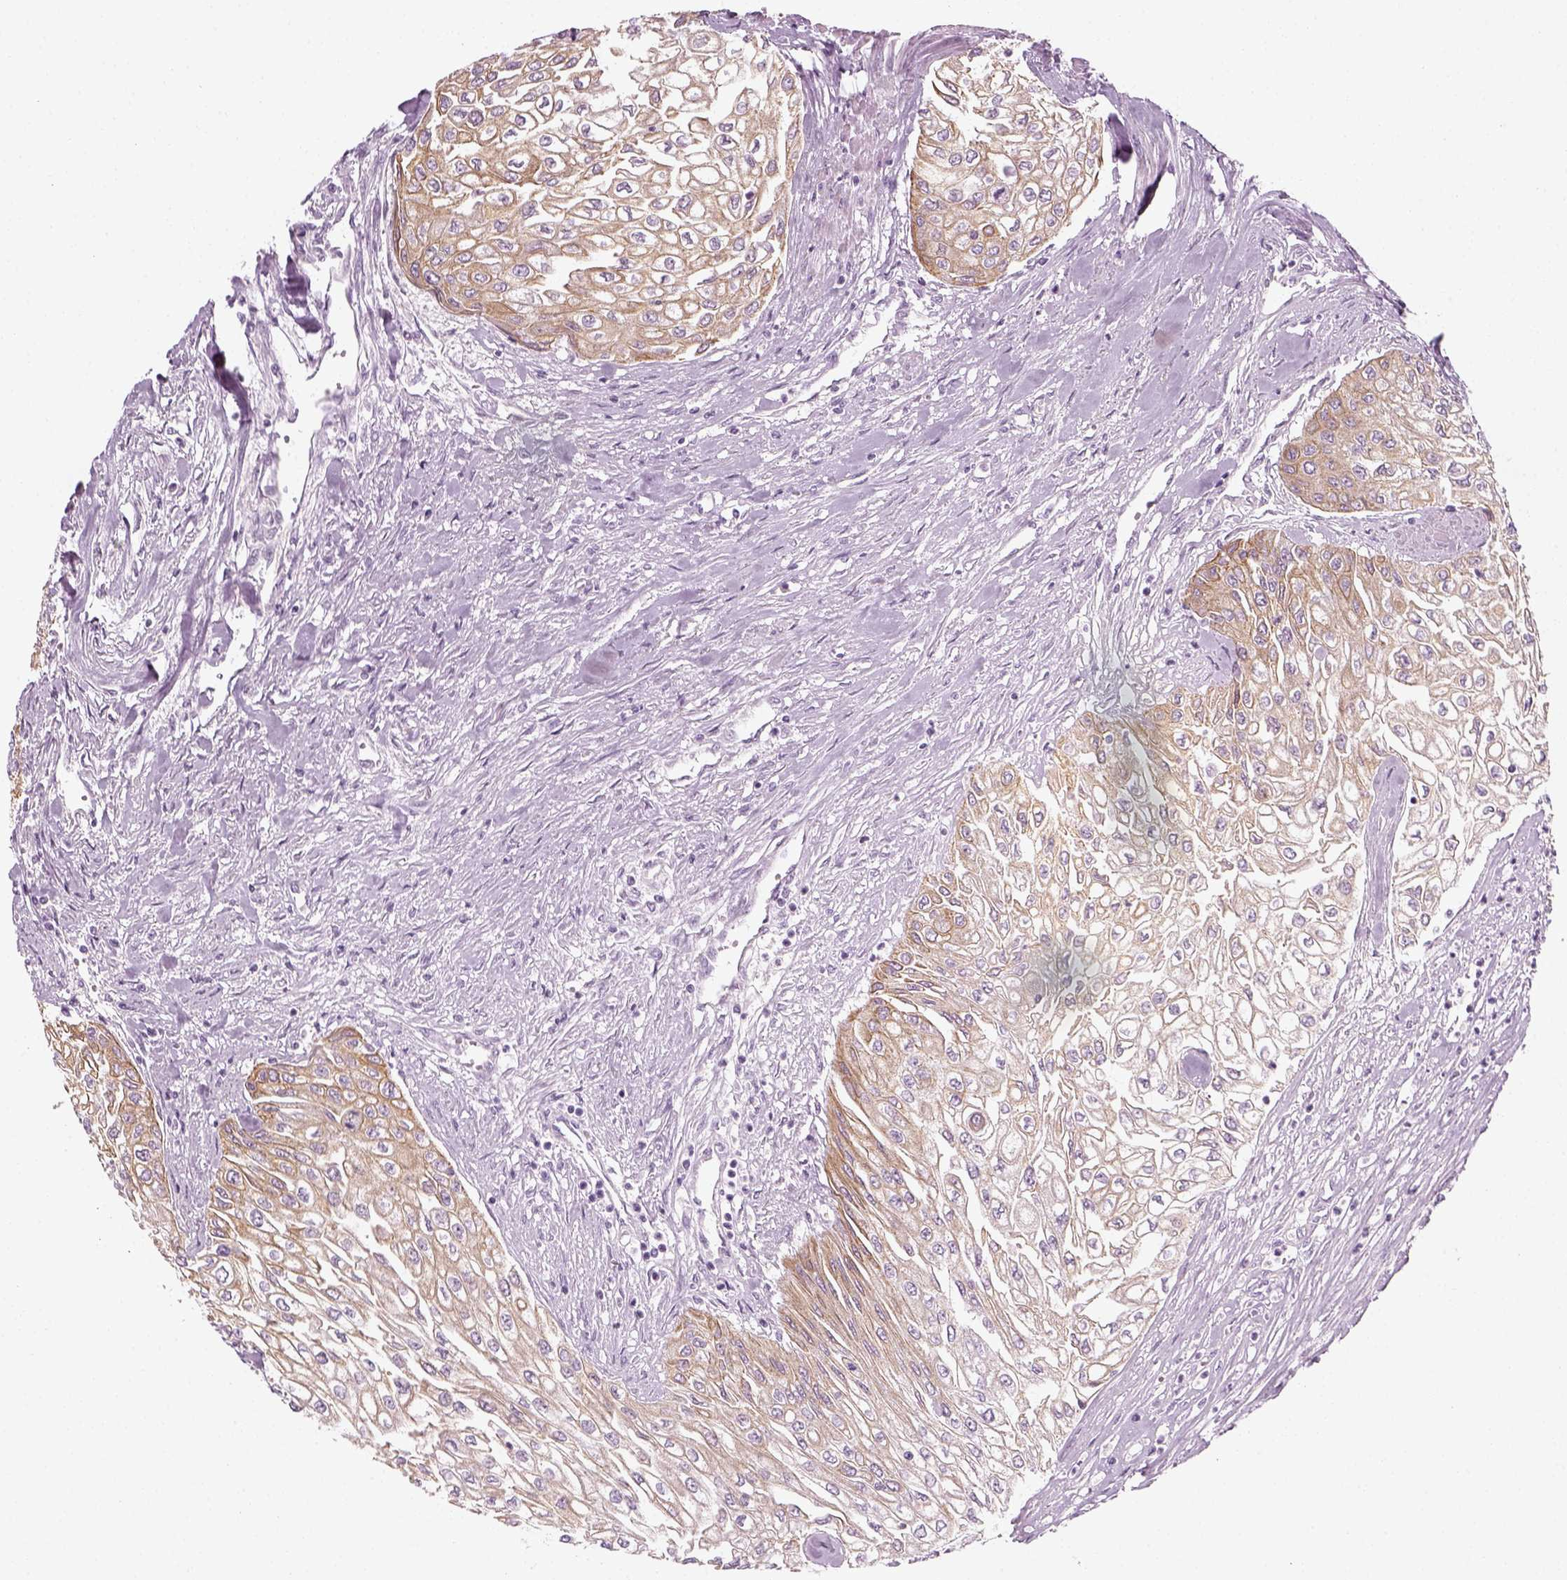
{"staining": {"intensity": "weak", "quantity": "25%-75%", "location": "cytoplasmic/membranous"}, "tissue": "urothelial cancer", "cell_type": "Tumor cells", "image_type": "cancer", "snomed": [{"axis": "morphology", "description": "Urothelial carcinoma, High grade"}, {"axis": "topography", "description": "Urinary bladder"}], "caption": "Immunohistochemistry (IHC) of human urothelial cancer reveals low levels of weak cytoplasmic/membranous staining in approximately 25%-75% of tumor cells. The protein is shown in brown color, while the nuclei are stained blue.", "gene": "KRT75", "patient": {"sex": "male", "age": 62}}